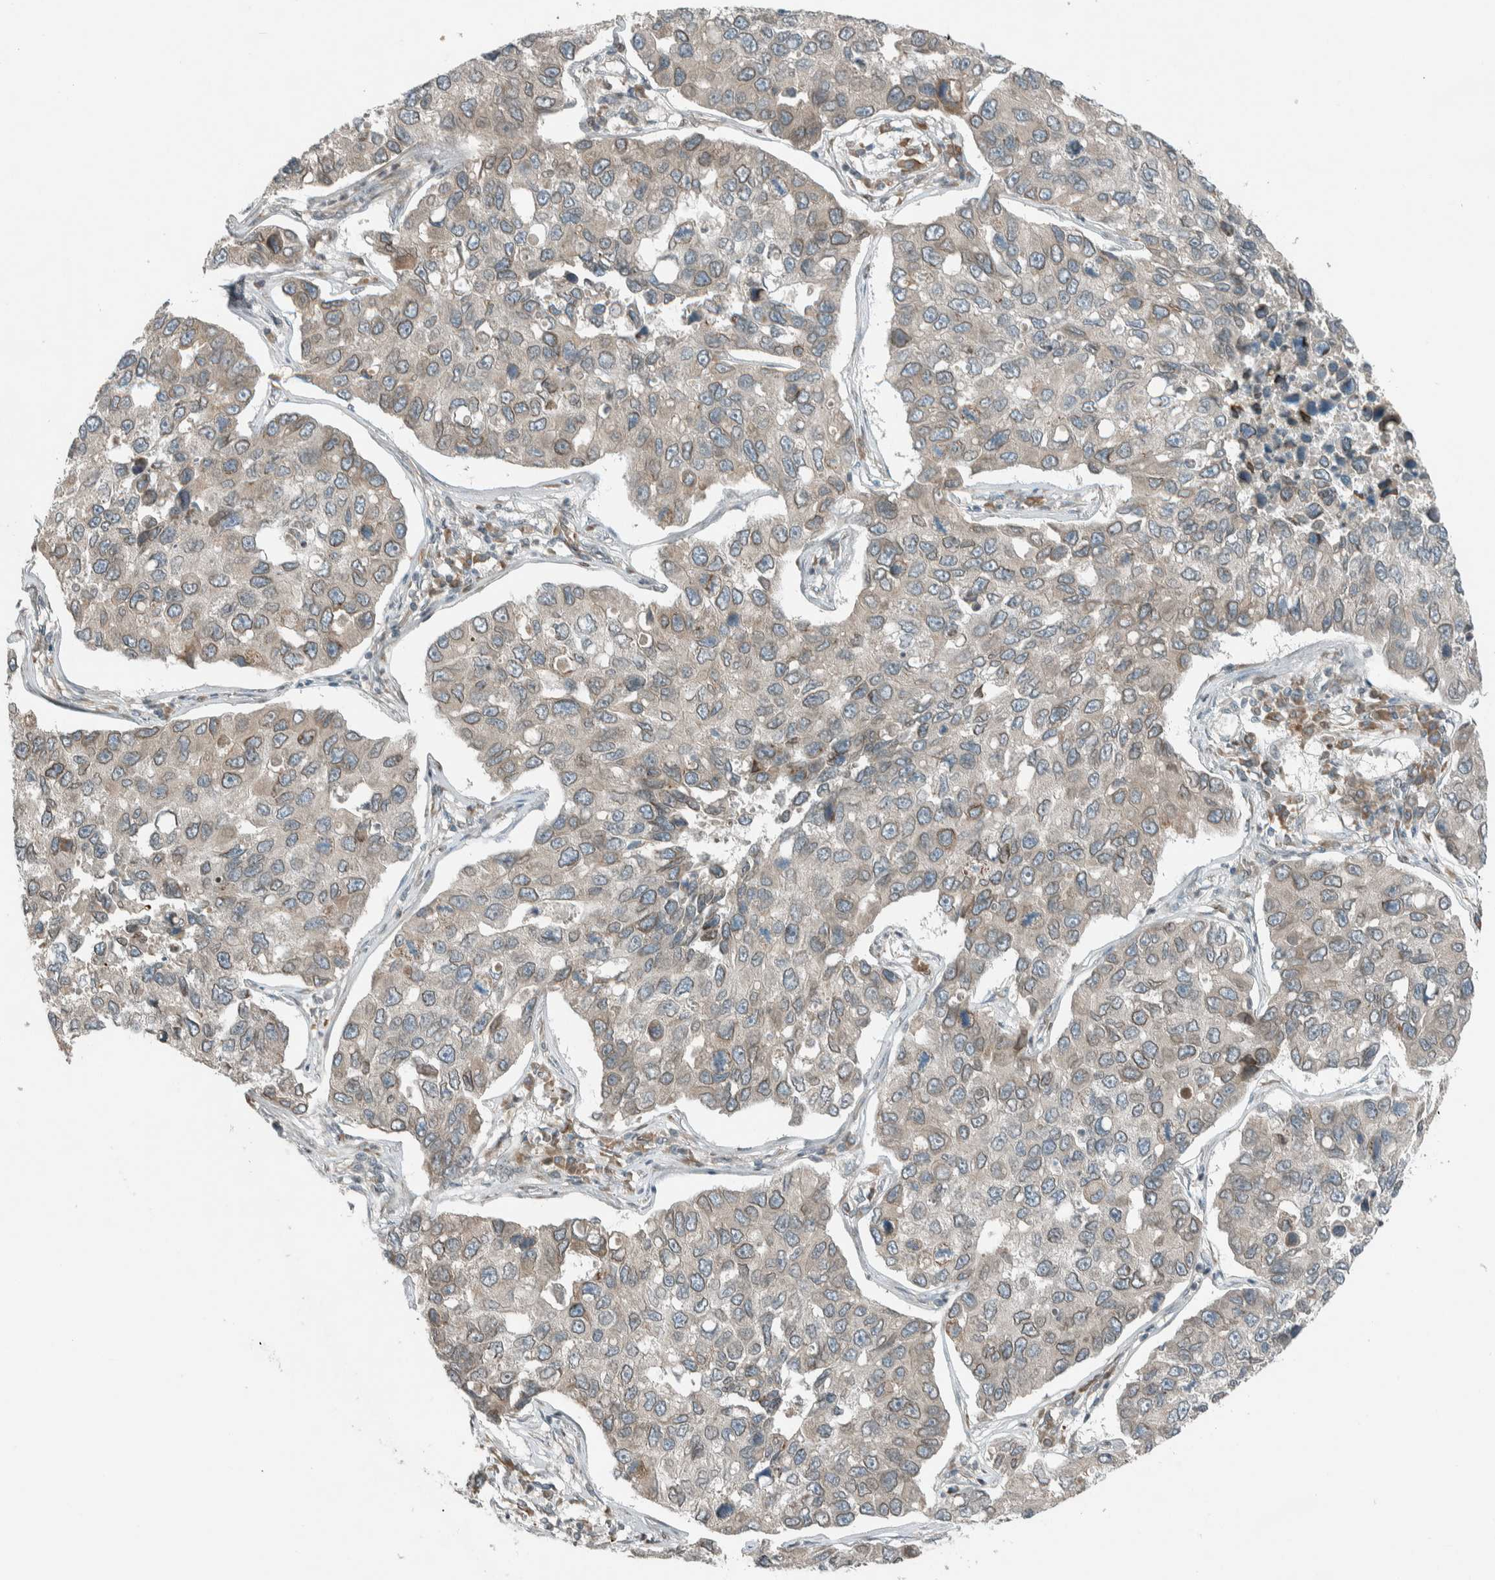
{"staining": {"intensity": "weak", "quantity": "25%-75%", "location": "cytoplasmic/membranous"}, "tissue": "lung cancer", "cell_type": "Tumor cells", "image_type": "cancer", "snomed": [{"axis": "morphology", "description": "Adenocarcinoma, NOS"}, {"axis": "topography", "description": "Lung"}], "caption": "Brown immunohistochemical staining in adenocarcinoma (lung) demonstrates weak cytoplasmic/membranous staining in approximately 25%-75% of tumor cells.", "gene": "SEL1L", "patient": {"sex": "male", "age": 64}}